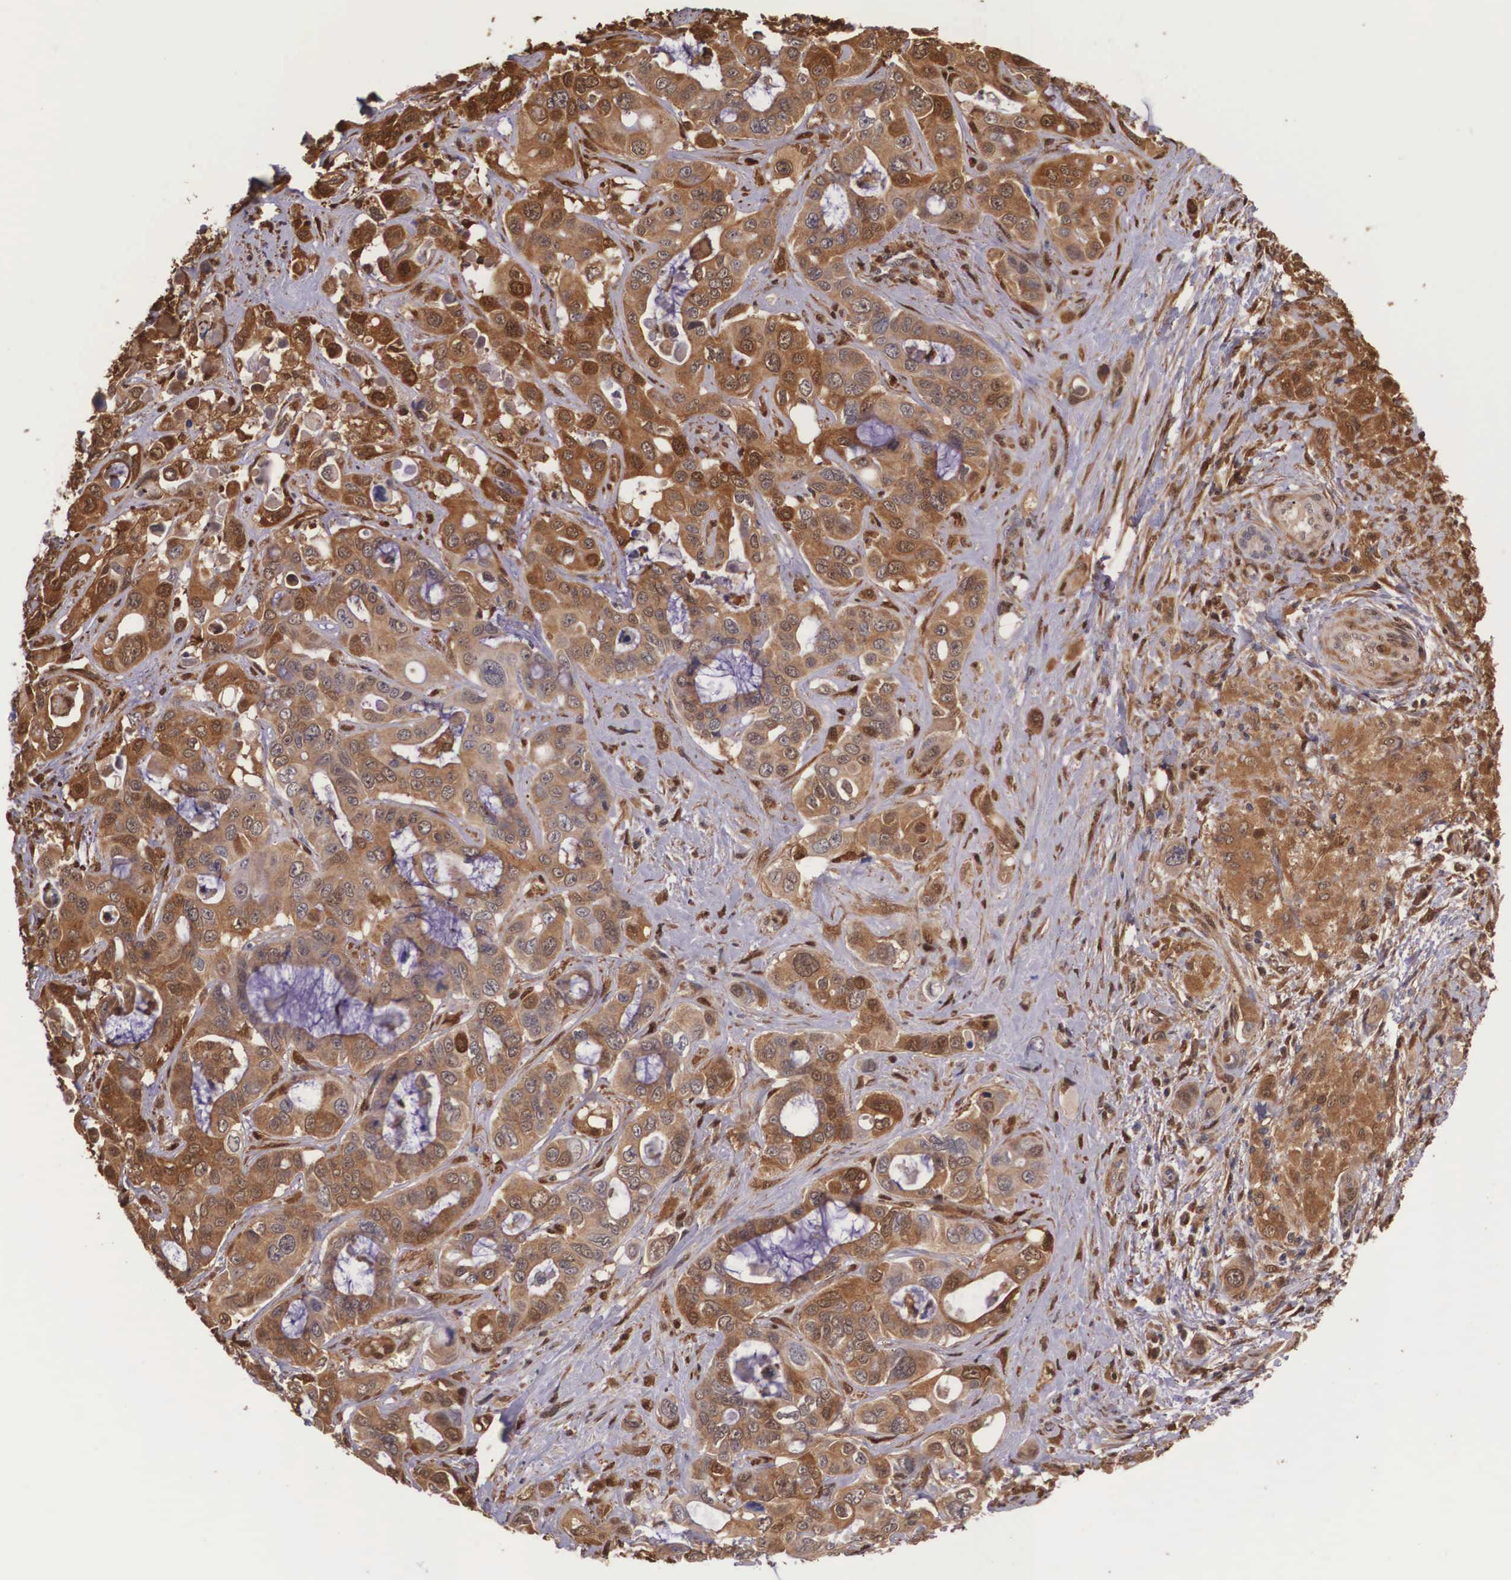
{"staining": {"intensity": "moderate", "quantity": ">75%", "location": "cytoplasmic/membranous"}, "tissue": "liver cancer", "cell_type": "Tumor cells", "image_type": "cancer", "snomed": [{"axis": "morphology", "description": "Cholangiocarcinoma"}, {"axis": "topography", "description": "Liver"}], "caption": "A brown stain shows moderate cytoplasmic/membranous expression of a protein in human liver cancer (cholangiocarcinoma) tumor cells. (DAB (3,3'-diaminobenzidine) IHC with brightfield microscopy, high magnification).", "gene": "LGALS1", "patient": {"sex": "female", "age": 79}}